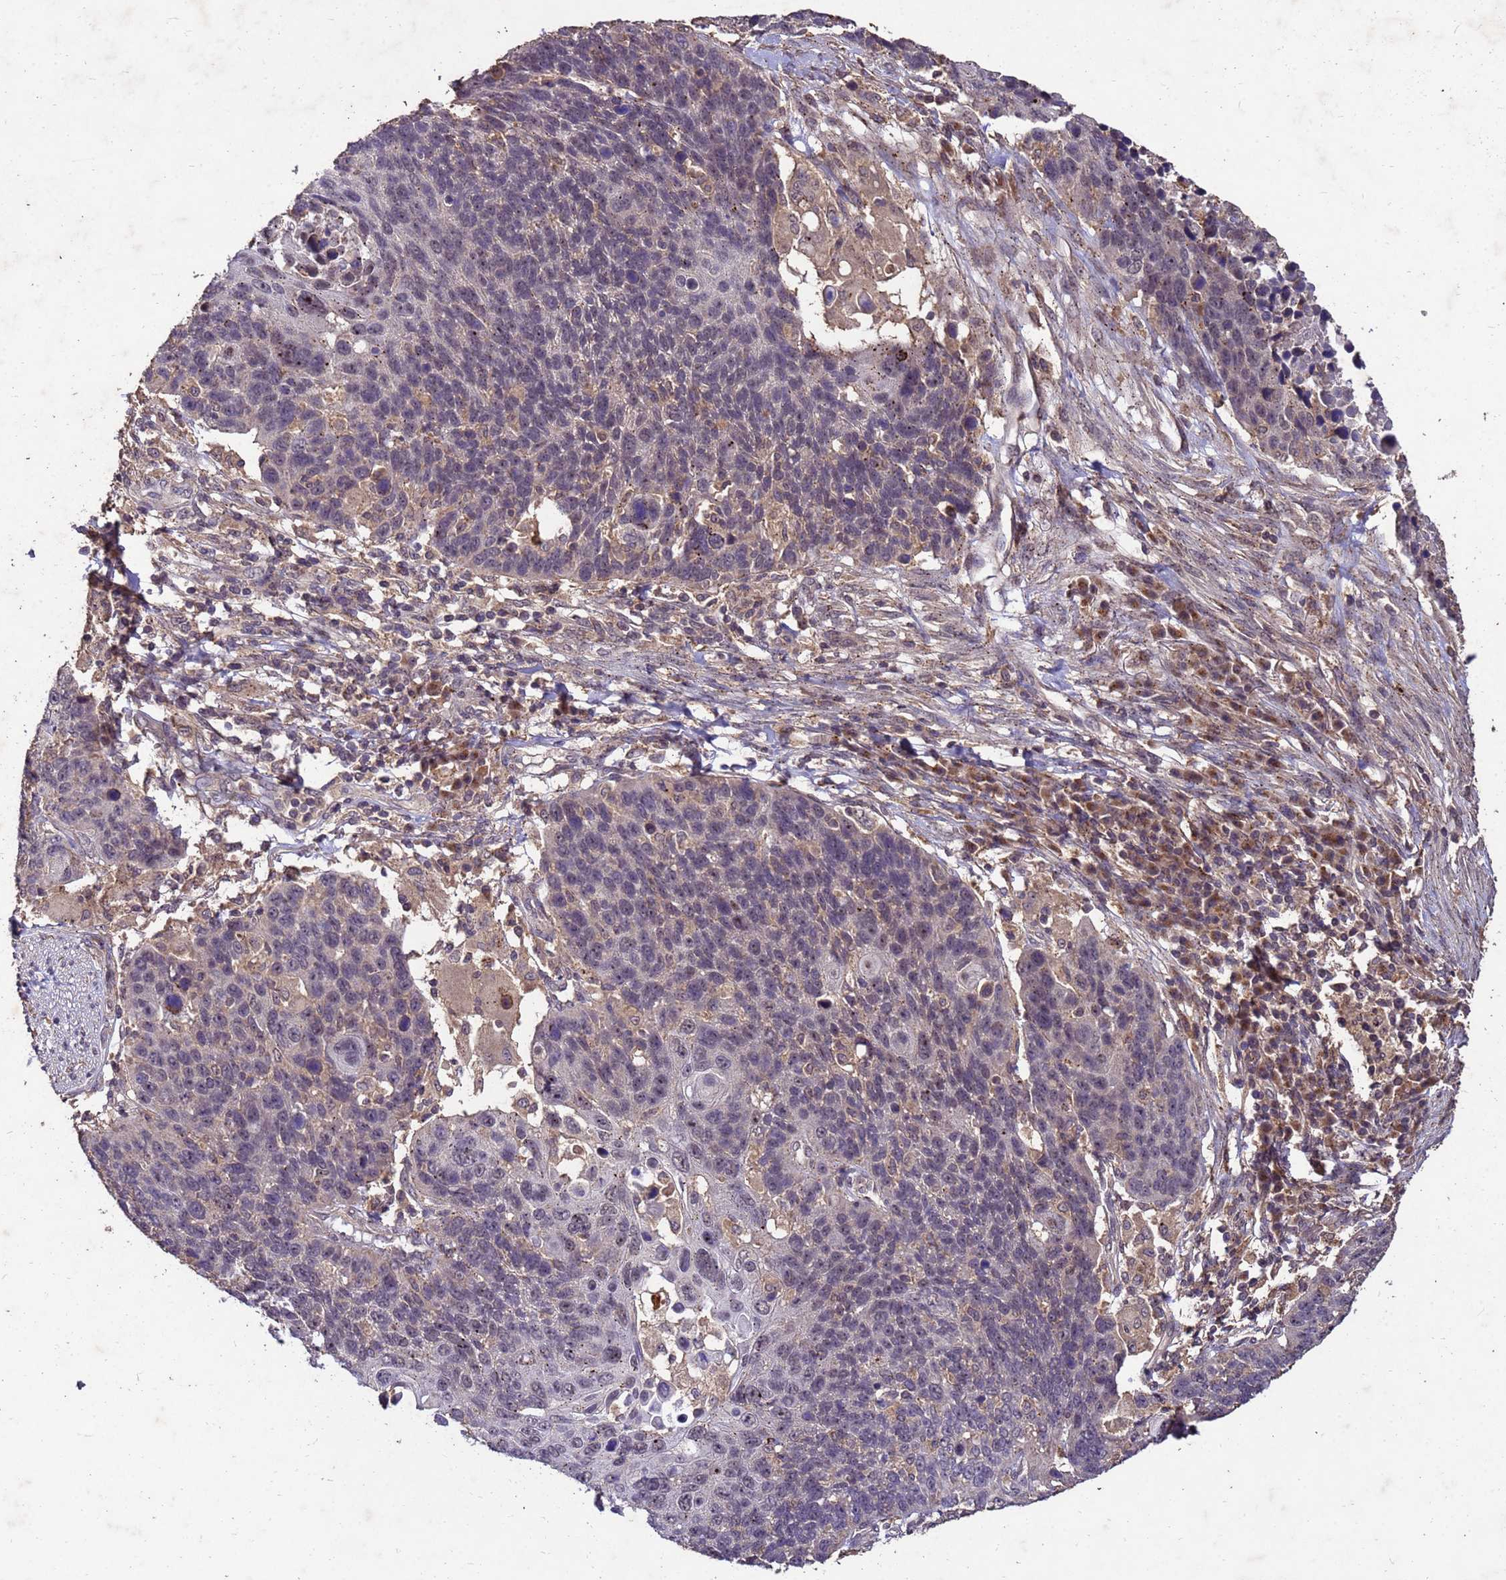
{"staining": {"intensity": "negative", "quantity": "none", "location": "none"}, "tissue": "lung cancer", "cell_type": "Tumor cells", "image_type": "cancer", "snomed": [{"axis": "morphology", "description": "Normal tissue, NOS"}, {"axis": "morphology", "description": "Squamous cell carcinoma, NOS"}, {"axis": "topography", "description": "Lymph node"}, {"axis": "topography", "description": "Lung"}], "caption": "Lung cancer (squamous cell carcinoma) was stained to show a protein in brown. There is no significant staining in tumor cells.", "gene": "TOR4A", "patient": {"sex": "male", "age": 66}}